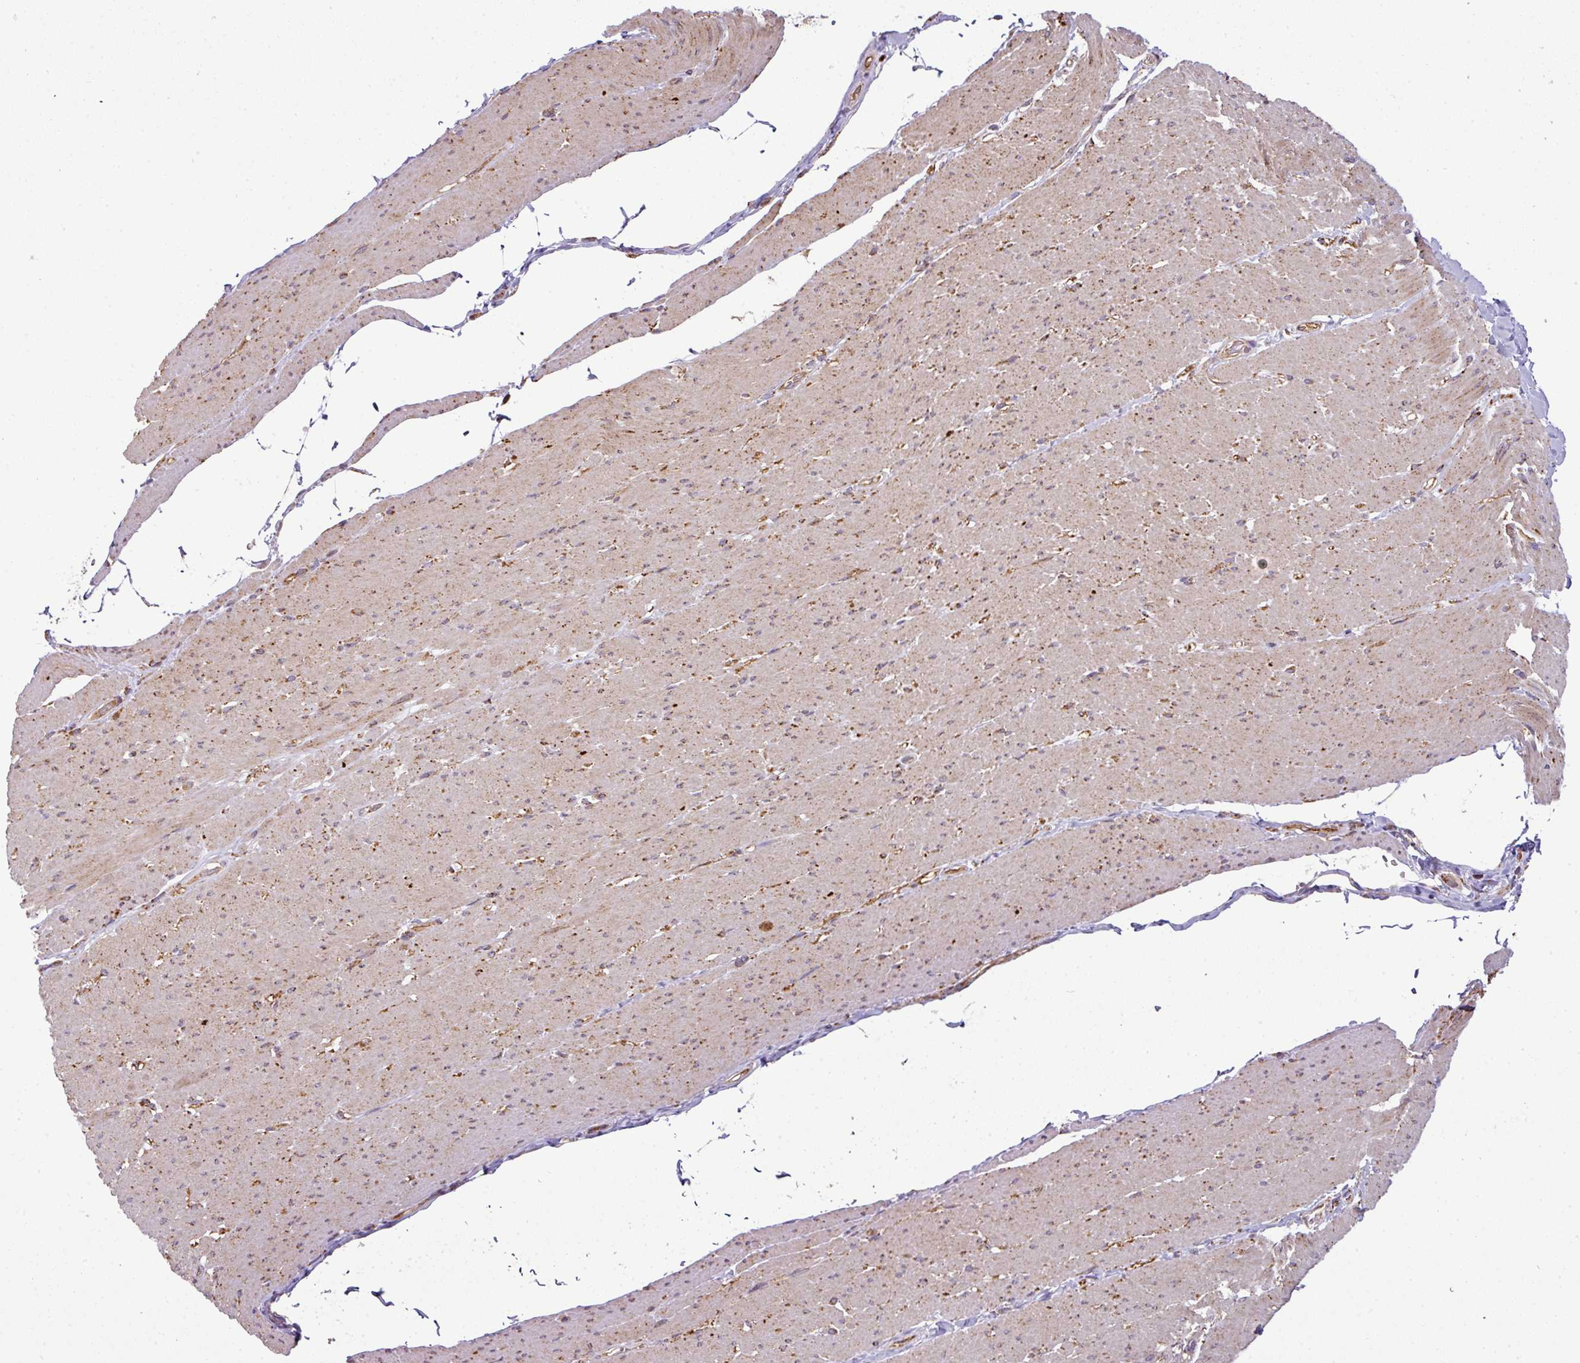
{"staining": {"intensity": "moderate", "quantity": "25%-75%", "location": "cytoplasmic/membranous"}, "tissue": "smooth muscle", "cell_type": "Smooth muscle cells", "image_type": "normal", "snomed": [{"axis": "morphology", "description": "Normal tissue, NOS"}, {"axis": "topography", "description": "Smooth muscle"}, {"axis": "topography", "description": "Rectum"}], "caption": "High-magnification brightfield microscopy of normal smooth muscle stained with DAB (brown) and counterstained with hematoxylin (blue). smooth muscle cells exhibit moderate cytoplasmic/membranous expression is appreciated in approximately25%-75% of cells.", "gene": "PRELID3B", "patient": {"sex": "male", "age": 53}}